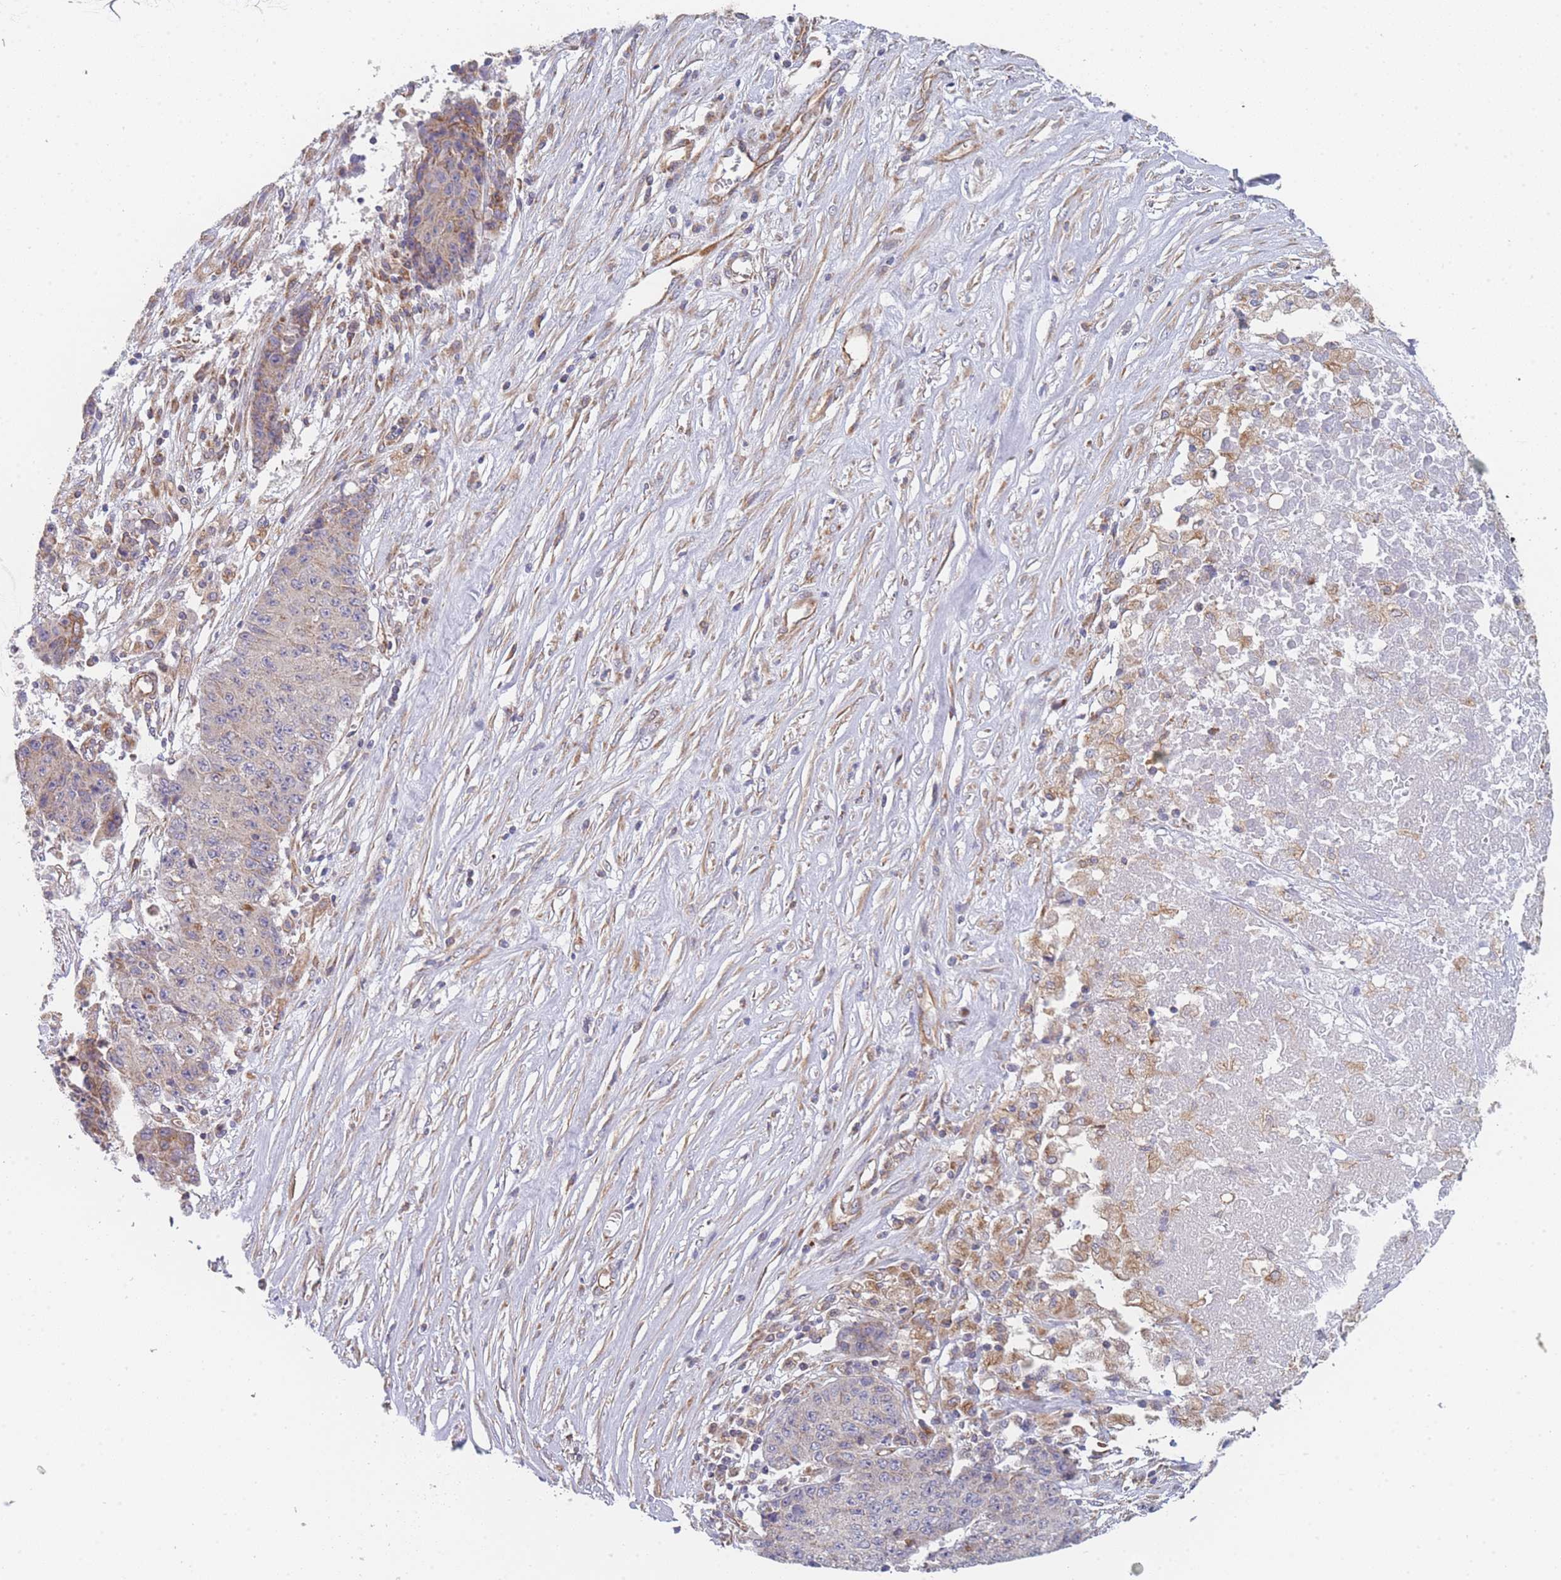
{"staining": {"intensity": "weak", "quantity": "25%-75%", "location": "cytoplasmic/membranous"}, "tissue": "ovarian cancer", "cell_type": "Tumor cells", "image_type": "cancer", "snomed": [{"axis": "morphology", "description": "Carcinoma, endometroid"}, {"axis": "topography", "description": "Ovary"}], "caption": "DAB (3,3'-diaminobenzidine) immunohistochemical staining of ovarian cancer exhibits weak cytoplasmic/membranous protein positivity in about 25%-75% of tumor cells.", "gene": "MTRES1", "patient": {"sex": "female", "age": 42}}